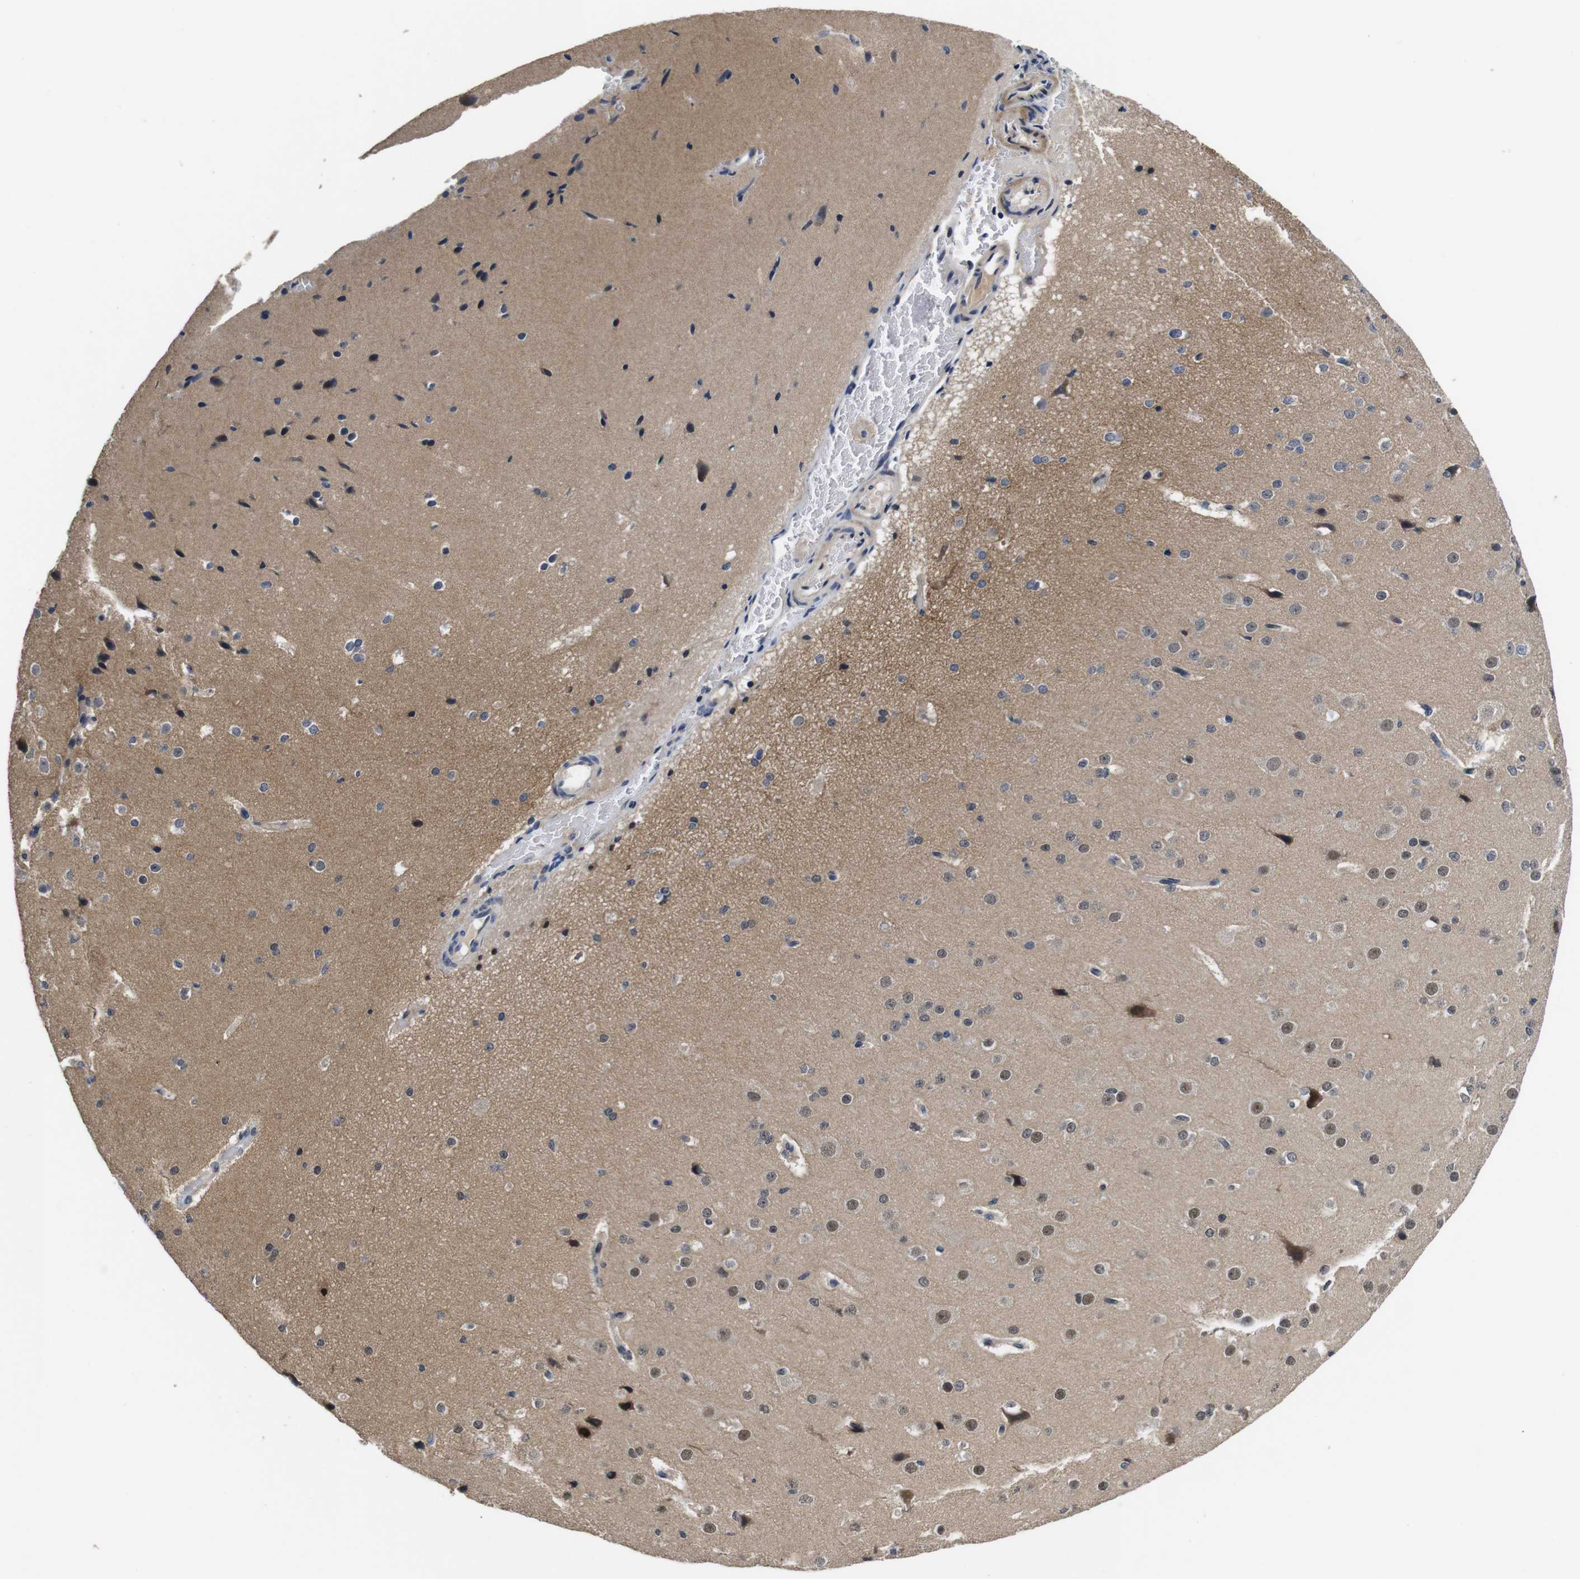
{"staining": {"intensity": "negative", "quantity": "none", "location": "none"}, "tissue": "cerebral cortex", "cell_type": "Endothelial cells", "image_type": "normal", "snomed": [{"axis": "morphology", "description": "Normal tissue, NOS"}, {"axis": "morphology", "description": "Developmental malformation"}, {"axis": "topography", "description": "Cerebral cortex"}], "caption": "Image shows no significant protein expression in endothelial cells of normal cerebral cortex. (Brightfield microscopy of DAB immunohistochemistry at high magnification).", "gene": "ZBTB46", "patient": {"sex": "female", "age": 30}}